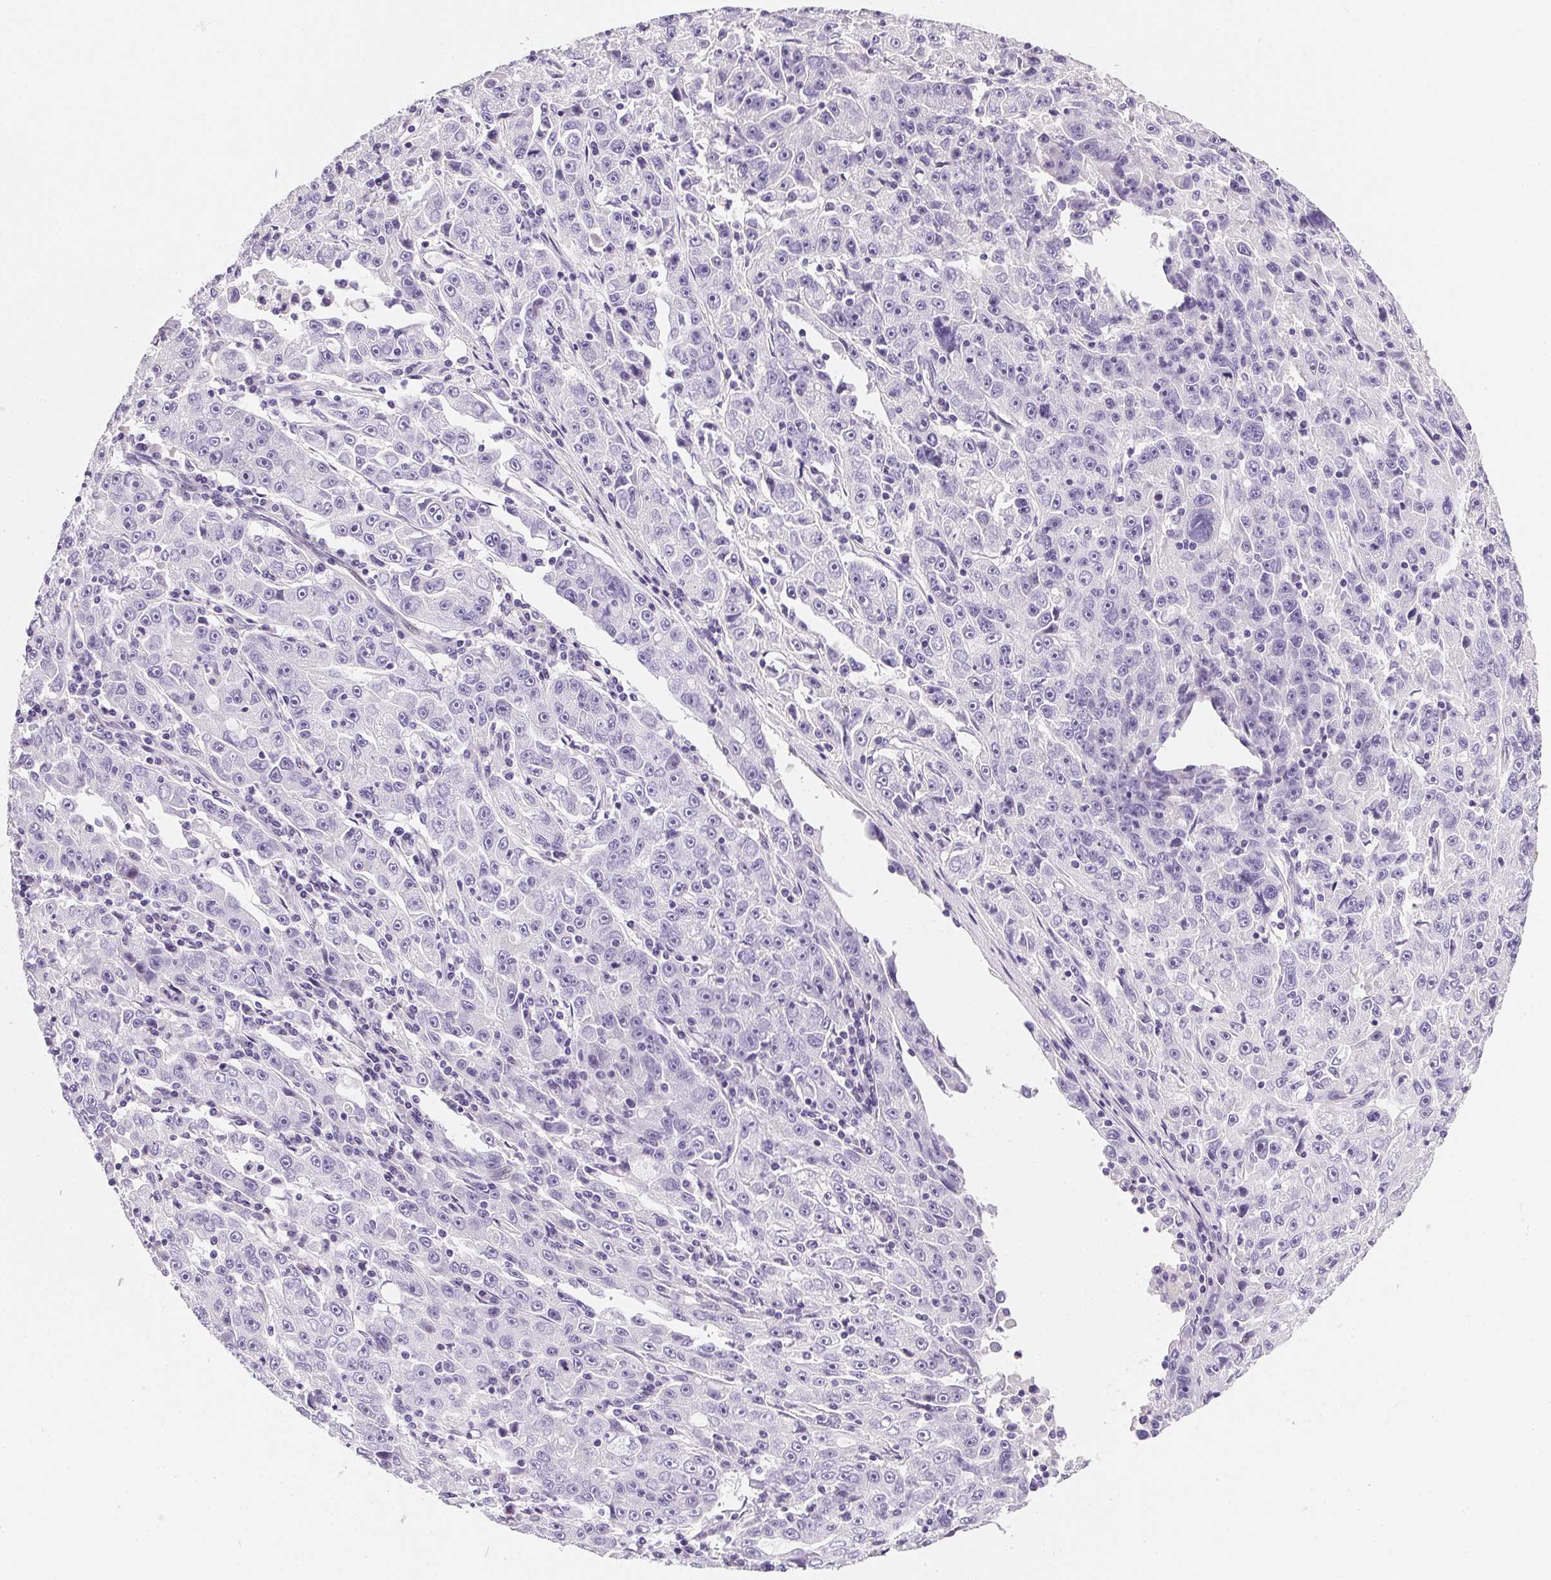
{"staining": {"intensity": "negative", "quantity": "none", "location": "none"}, "tissue": "lung cancer", "cell_type": "Tumor cells", "image_type": "cancer", "snomed": [{"axis": "morphology", "description": "Normal morphology"}, {"axis": "morphology", "description": "Adenocarcinoma, NOS"}, {"axis": "topography", "description": "Lymph node"}, {"axis": "topography", "description": "Lung"}], "caption": "The immunohistochemistry (IHC) image has no significant staining in tumor cells of lung cancer tissue.", "gene": "AQP5", "patient": {"sex": "female", "age": 57}}